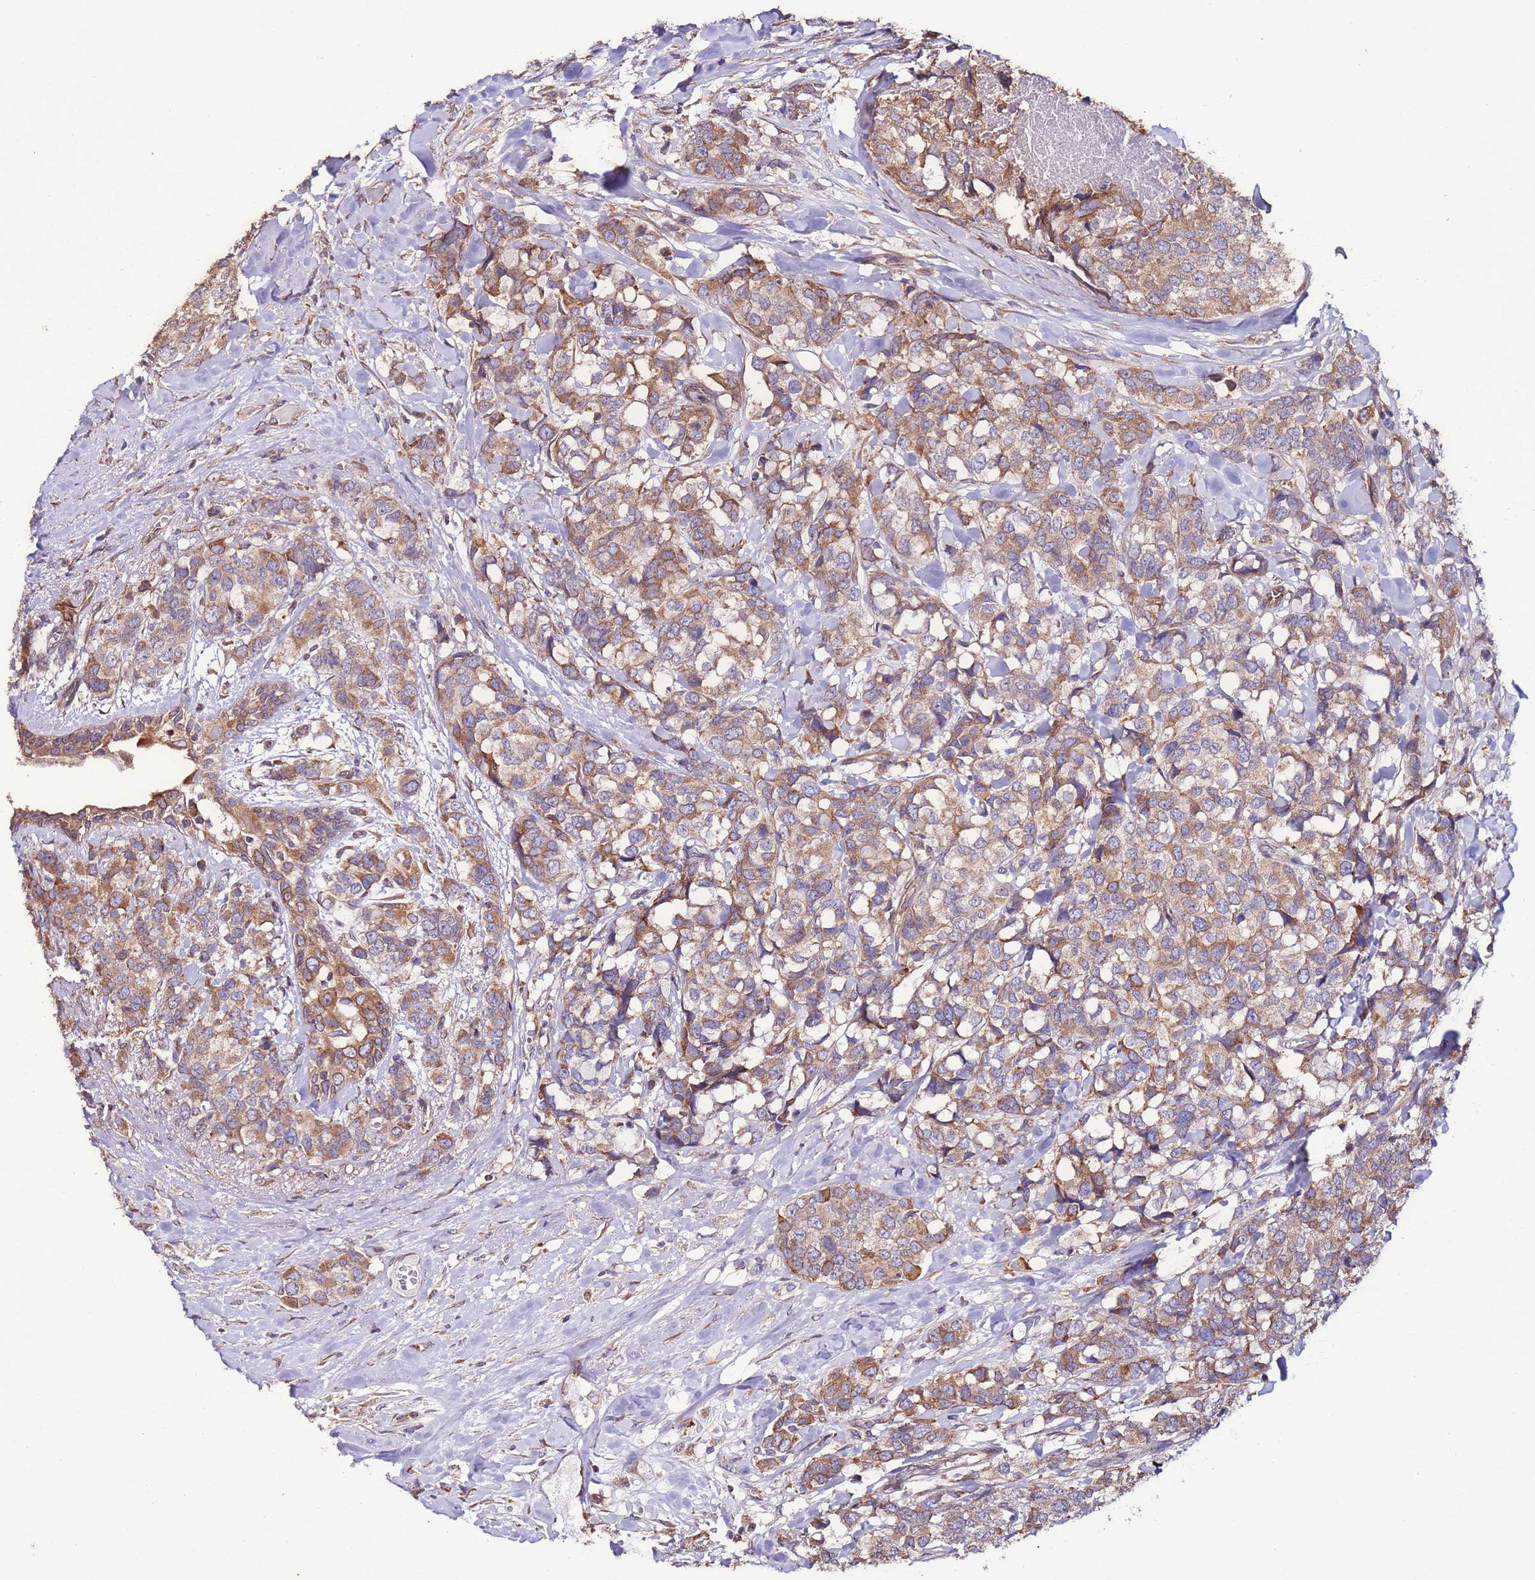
{"staining": {"intensity": "moderate", "quantity": ">75%", "location": "cytoplasmic/membranous"}, "tissue": "breast cancer", "cell_type": "Tumor cells", "image_type": "cancer", "snomed": [{"axis": "morphology", "description": "Lobular carcinoma"}, {"axis": "topography", "description": "Breast"}], "caption": "DAB (3,3'-diaminobenzidine) immunohistochemical staining of human breast cancer reveals moderate cytoplasmic/membranous protein staining in about >75% of tumor cells.", "gene": "SLC41A3", "patient": {"sex": "female", "age": 59}}